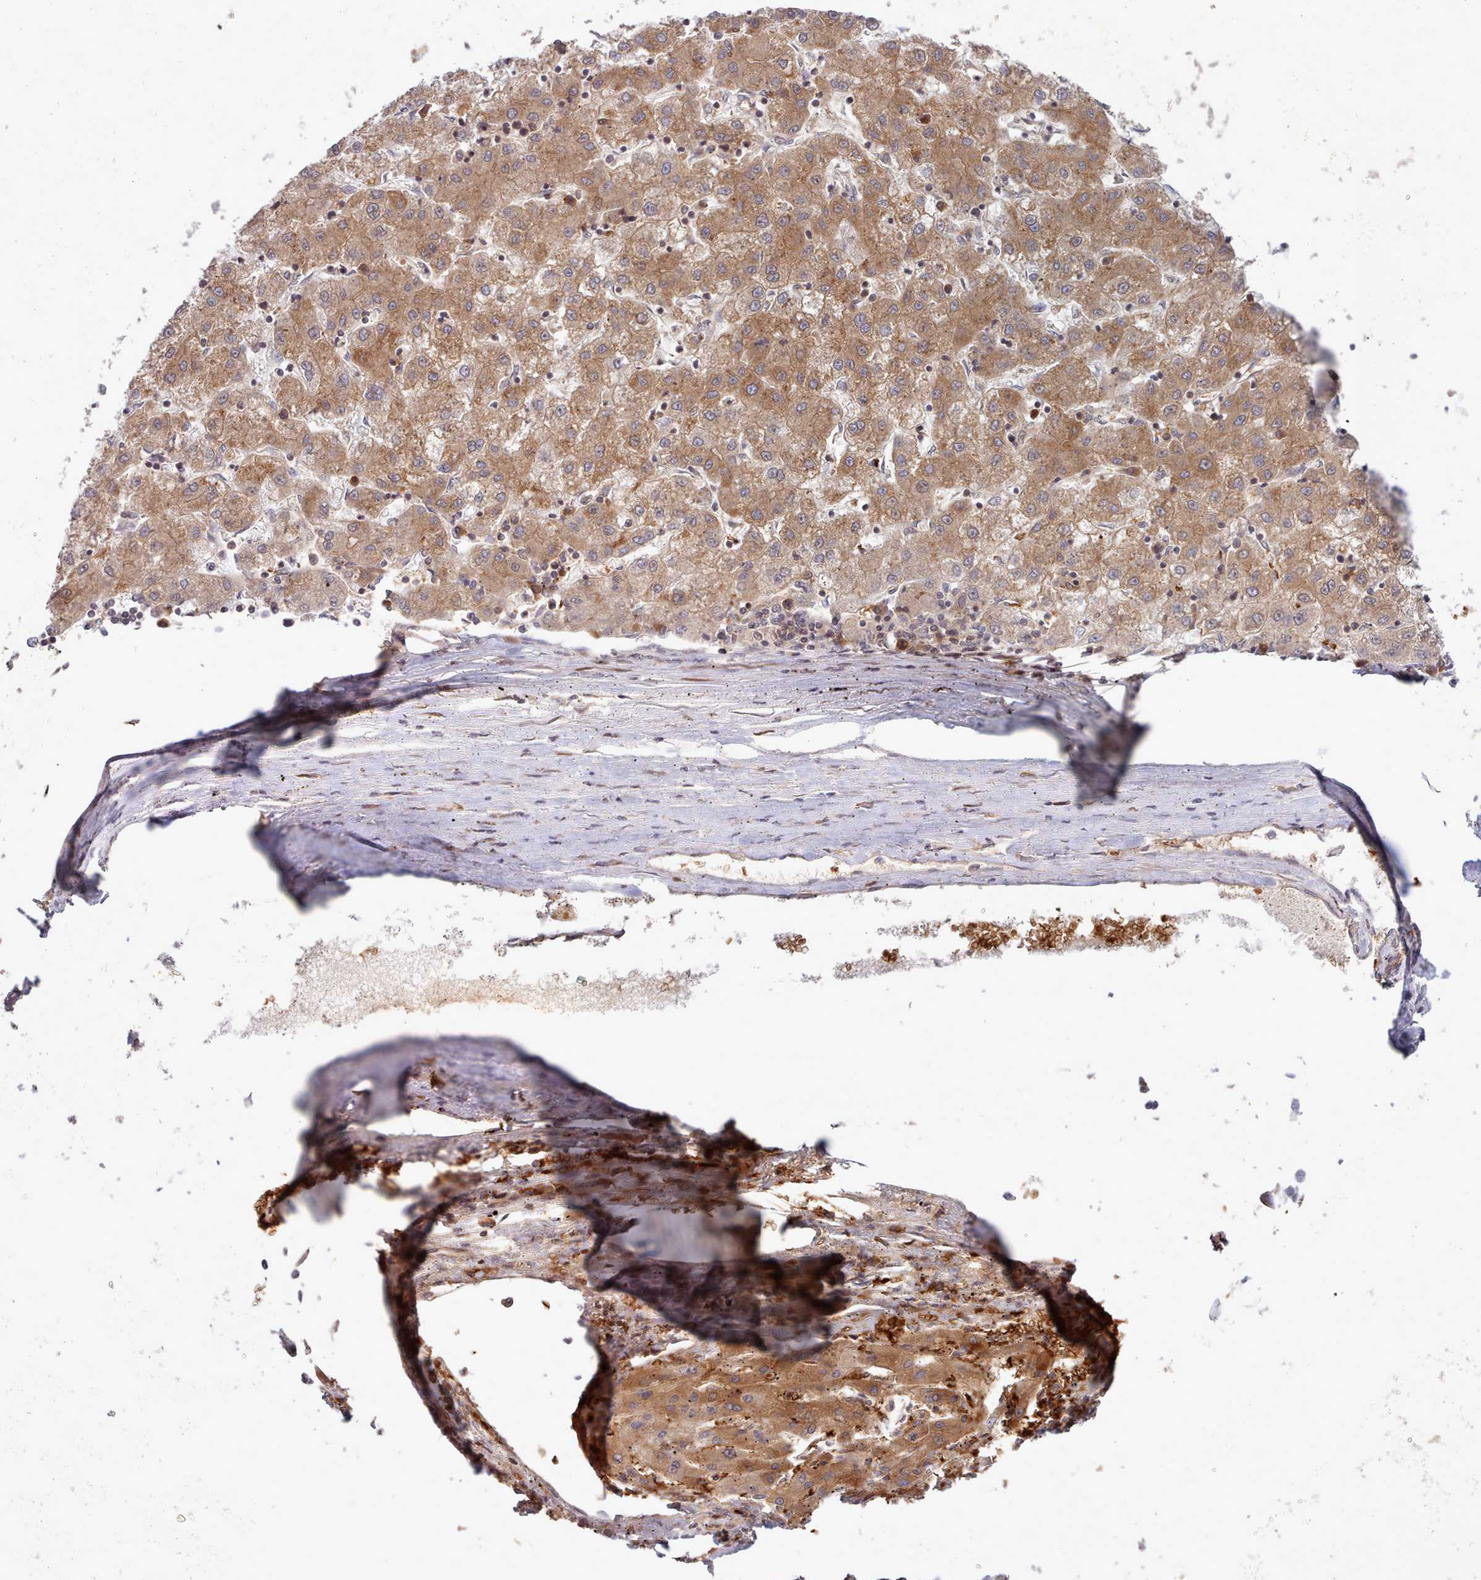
{"staining": {"intensity": "moderate", "quantity": ">75%", "location": "cytoplasmic/membranous"}, "tissue": "liver cancer", "cell_type": "Tumor cells", "image_type": "cancer", "snomed": [{"axis": "morphology", "description": "Carcinoma, Hepatocellular, NOS"}, {"axis": "topography", "description": "Liver"}], "caption": "DAB immunohistochemical staining of human liver hepatocellular carcinoma demonstrates moderate cytoplasmic/membranous protein staining in about >75% of tumor cells.", "gene": "UBE2G1", "patient": {"sex": "male", "age": 72}}